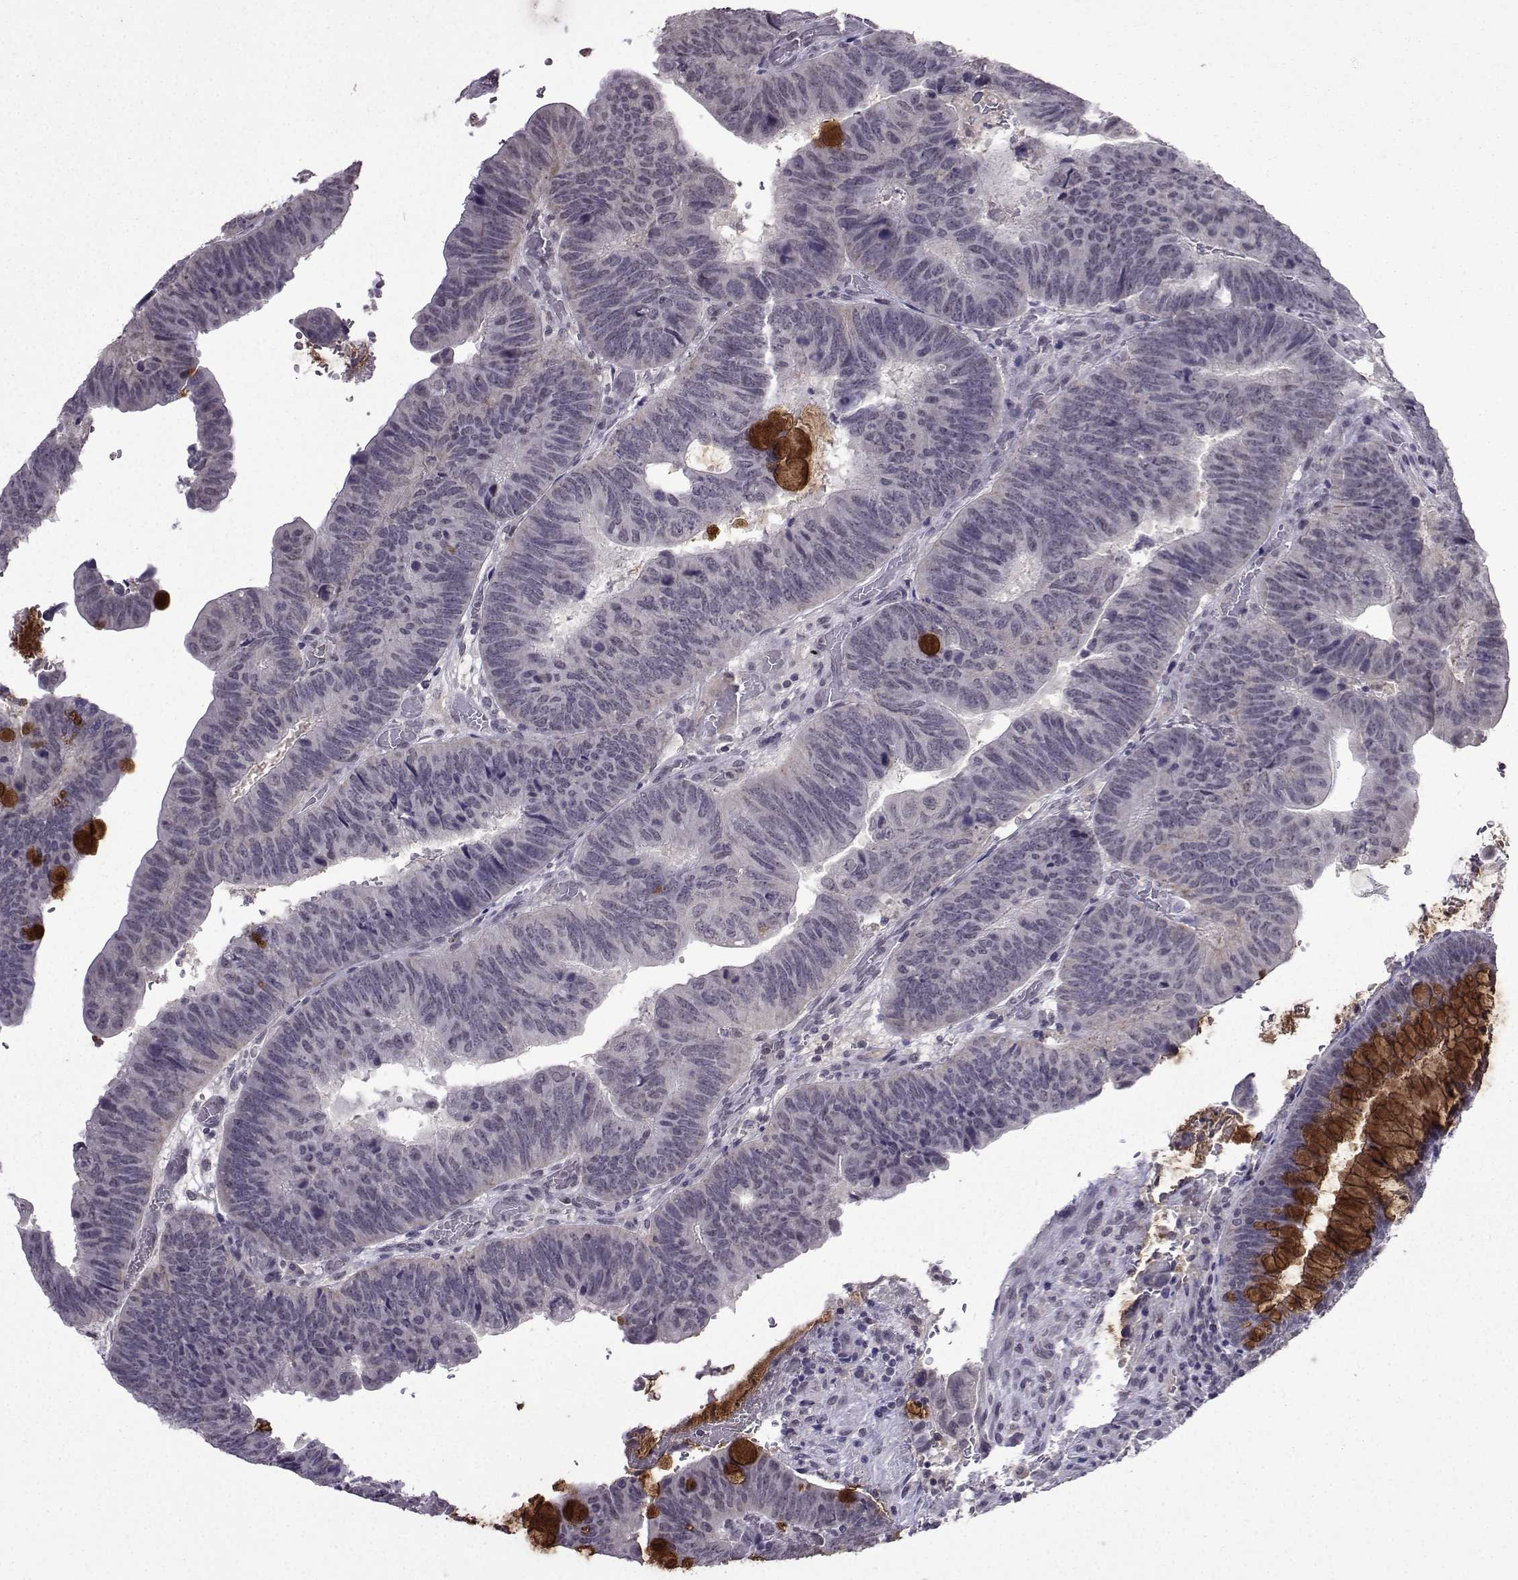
{"staining": {"intensity": "strong", "quantity": "25%-75%", "location": "cytoplasmic/membranous"}, "tissue": "colorectal cancer", "cell_type": "Tumor cells", "image_type": "cancer", "snomed": [{"axis": "morphology", "description": "Normal tissue, NOS"}, {"axis": "morphology", "description": "Adenocarcinoma, NOS"}, {"axis": "topography", "description": "Rectum"}], "caption": "A brown stain shows strong cytoplasmic/membranous positivity of a protein in colorectal adenocarcinoma tumor cells. The staining was performed using DAB (3,3'-diaminobenzidine) to visualize the protein expression in brown, while the nuclei were stained in blue with hematoxylin (Magnification: 20x).", "gene": "CCL28", "patient": {"sex": "male", "age": 92}}